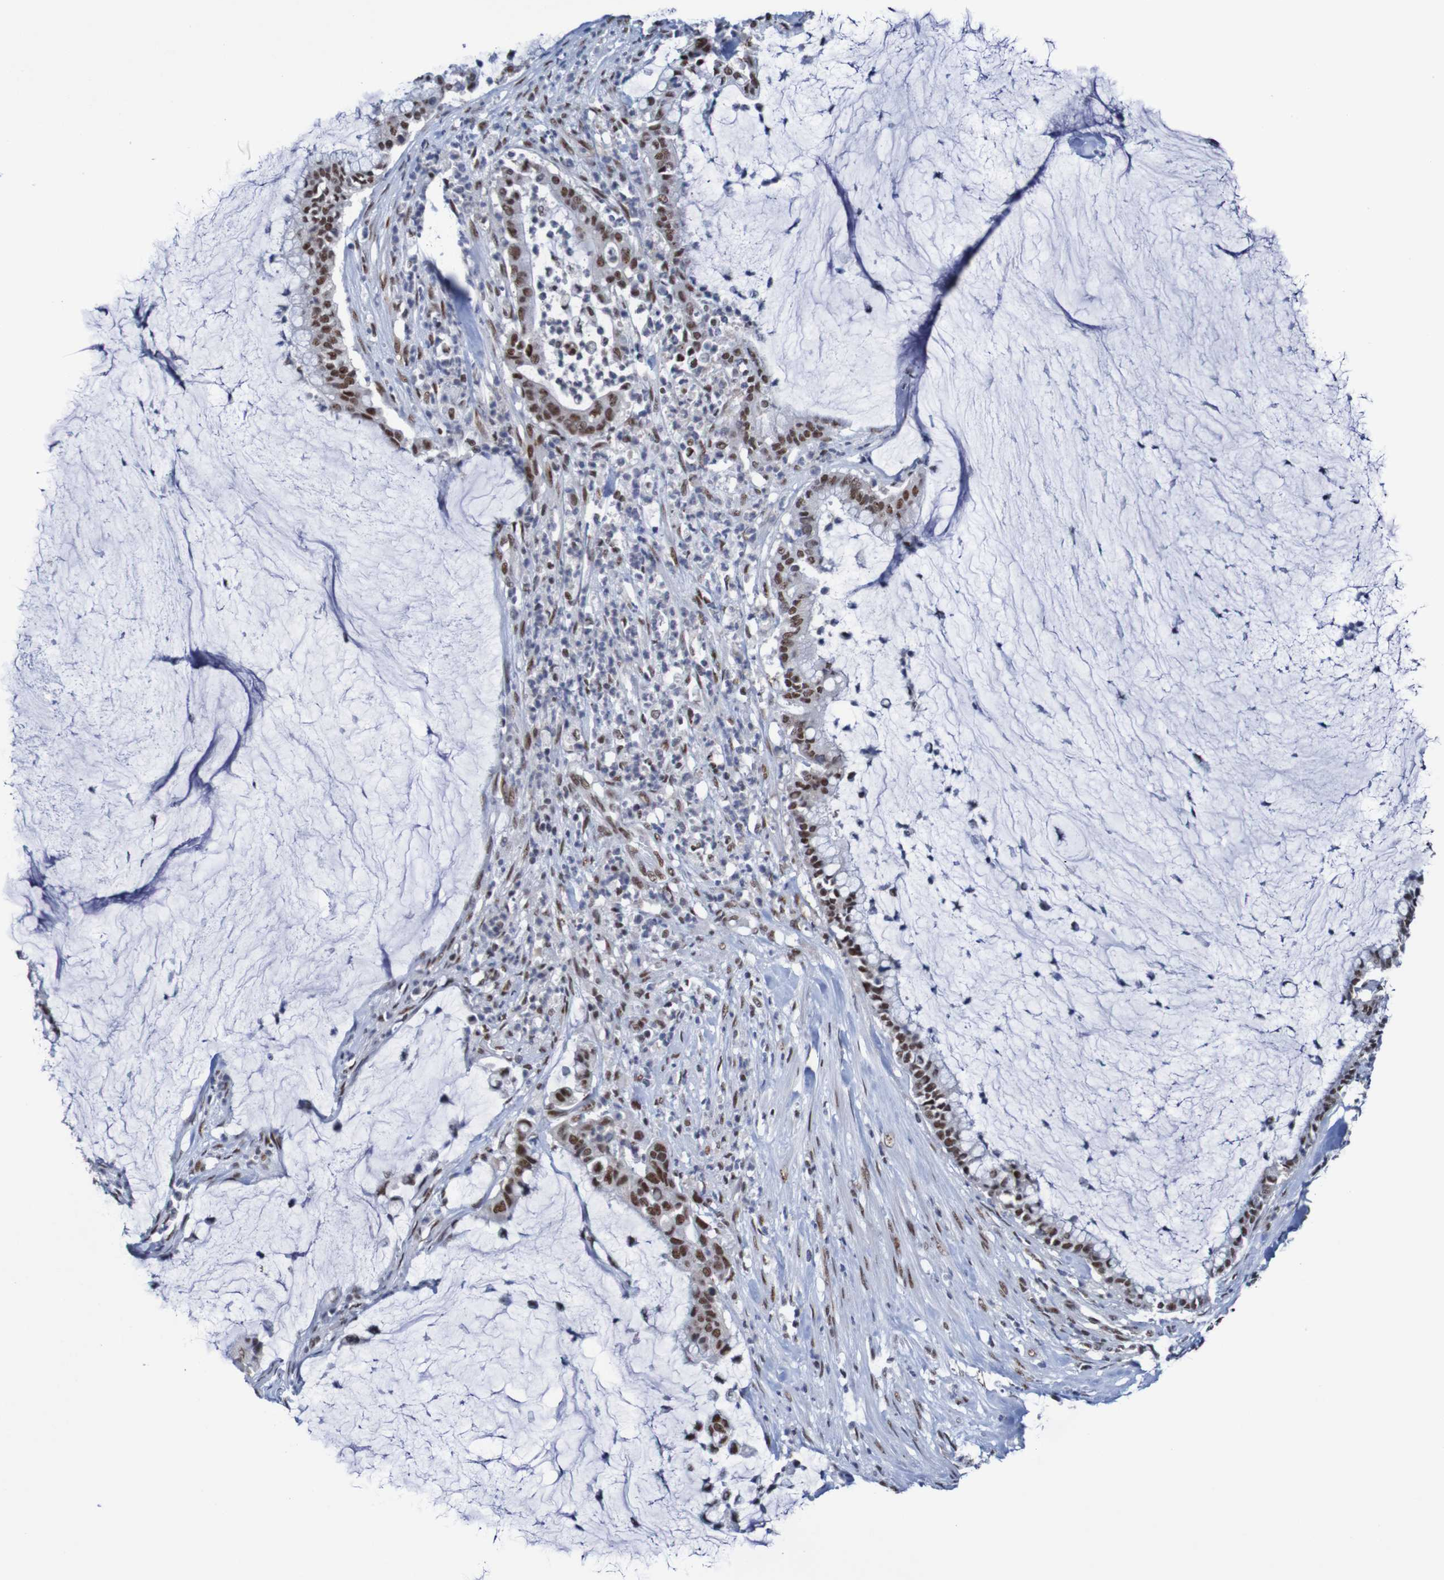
{"staining": {"intensity": "strong", "quantity": "25%-75%", "location": "nuclear"}, "tissue": "pancreatic cancer", "cell_type": "Tumor cells", "image_type": "cancer", "snomed": [{"axis": "morphology", "description": "Adenocarcinoma, NOS"}, {"axis": "topography", "description": "Pancreas"}], "caption": "Brown immunohistochemical staining in adenocarcinoma (pancreatic) reveals strong nuclear staining in about 25%-75% of tumor cells.", "gene": "CDC5L", "patient": {"sex": "male", "age": 41}}